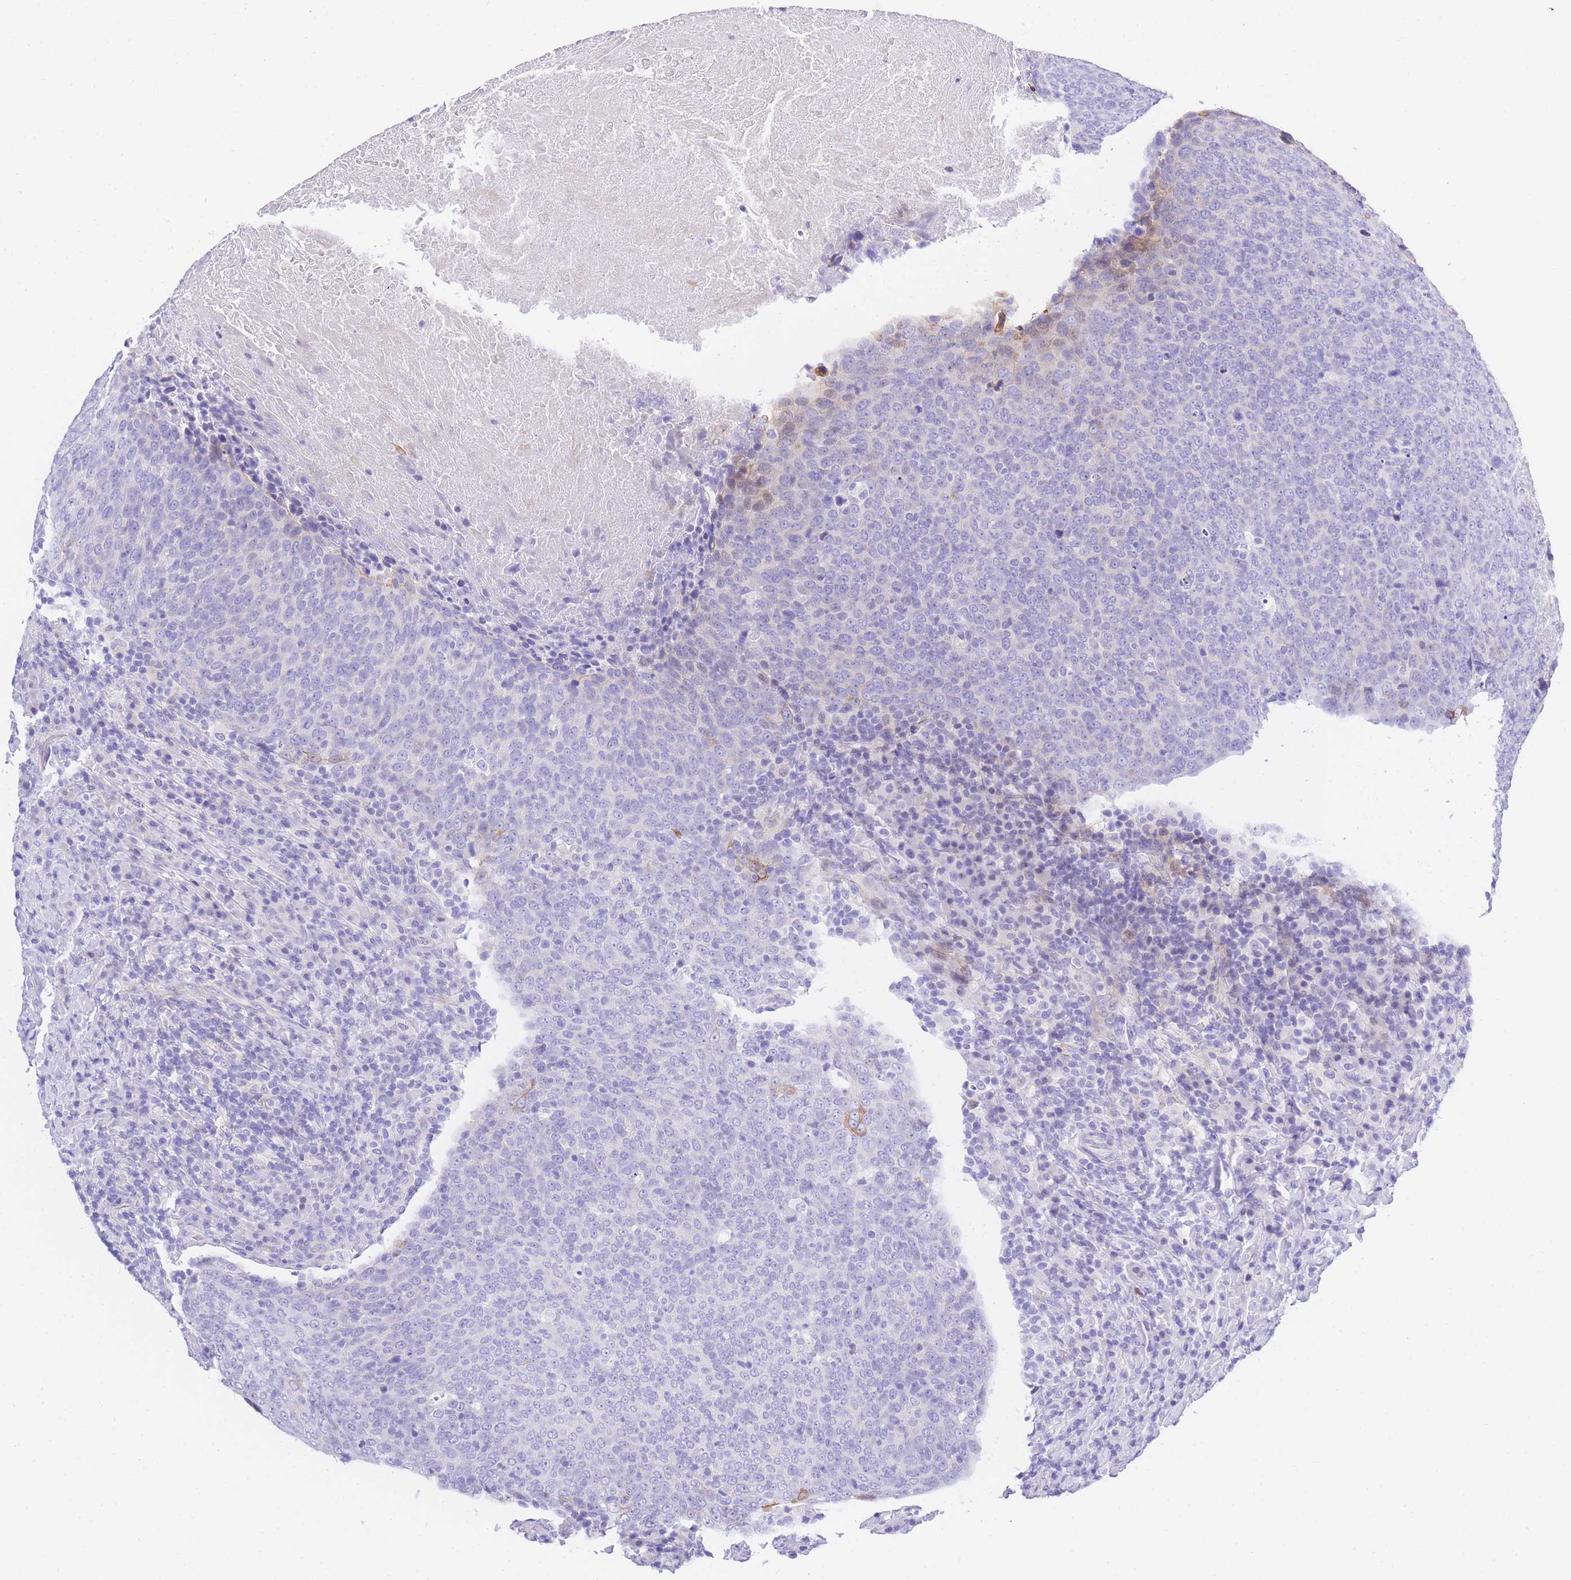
{"staining": {"intensity": "negative", "quantity": "none", "location": "none"}, "tissue": "head and neck cancer", "cell_type": "Tumor cells", "image_type": "cancer", "snomed": [{"axis": "morphology", "description": "Squamous cell carcinoma, NOS"}, {"axis": "morphology", "description": "Squamous cell carcinoma, metastatic, NOS"}, {"axis": "topography", "description": "Lymph node"}, {"axis": "topography", "description": "Head-Neck"}], "caption": "This is an immunohistochemistry (IHC) image of human head and neck cancer (metastatic squamous cell carcinoma). There is no staining in tumor cells.", "gene": "TIFAB", "patient": {"sex": "male", "age": 62}}